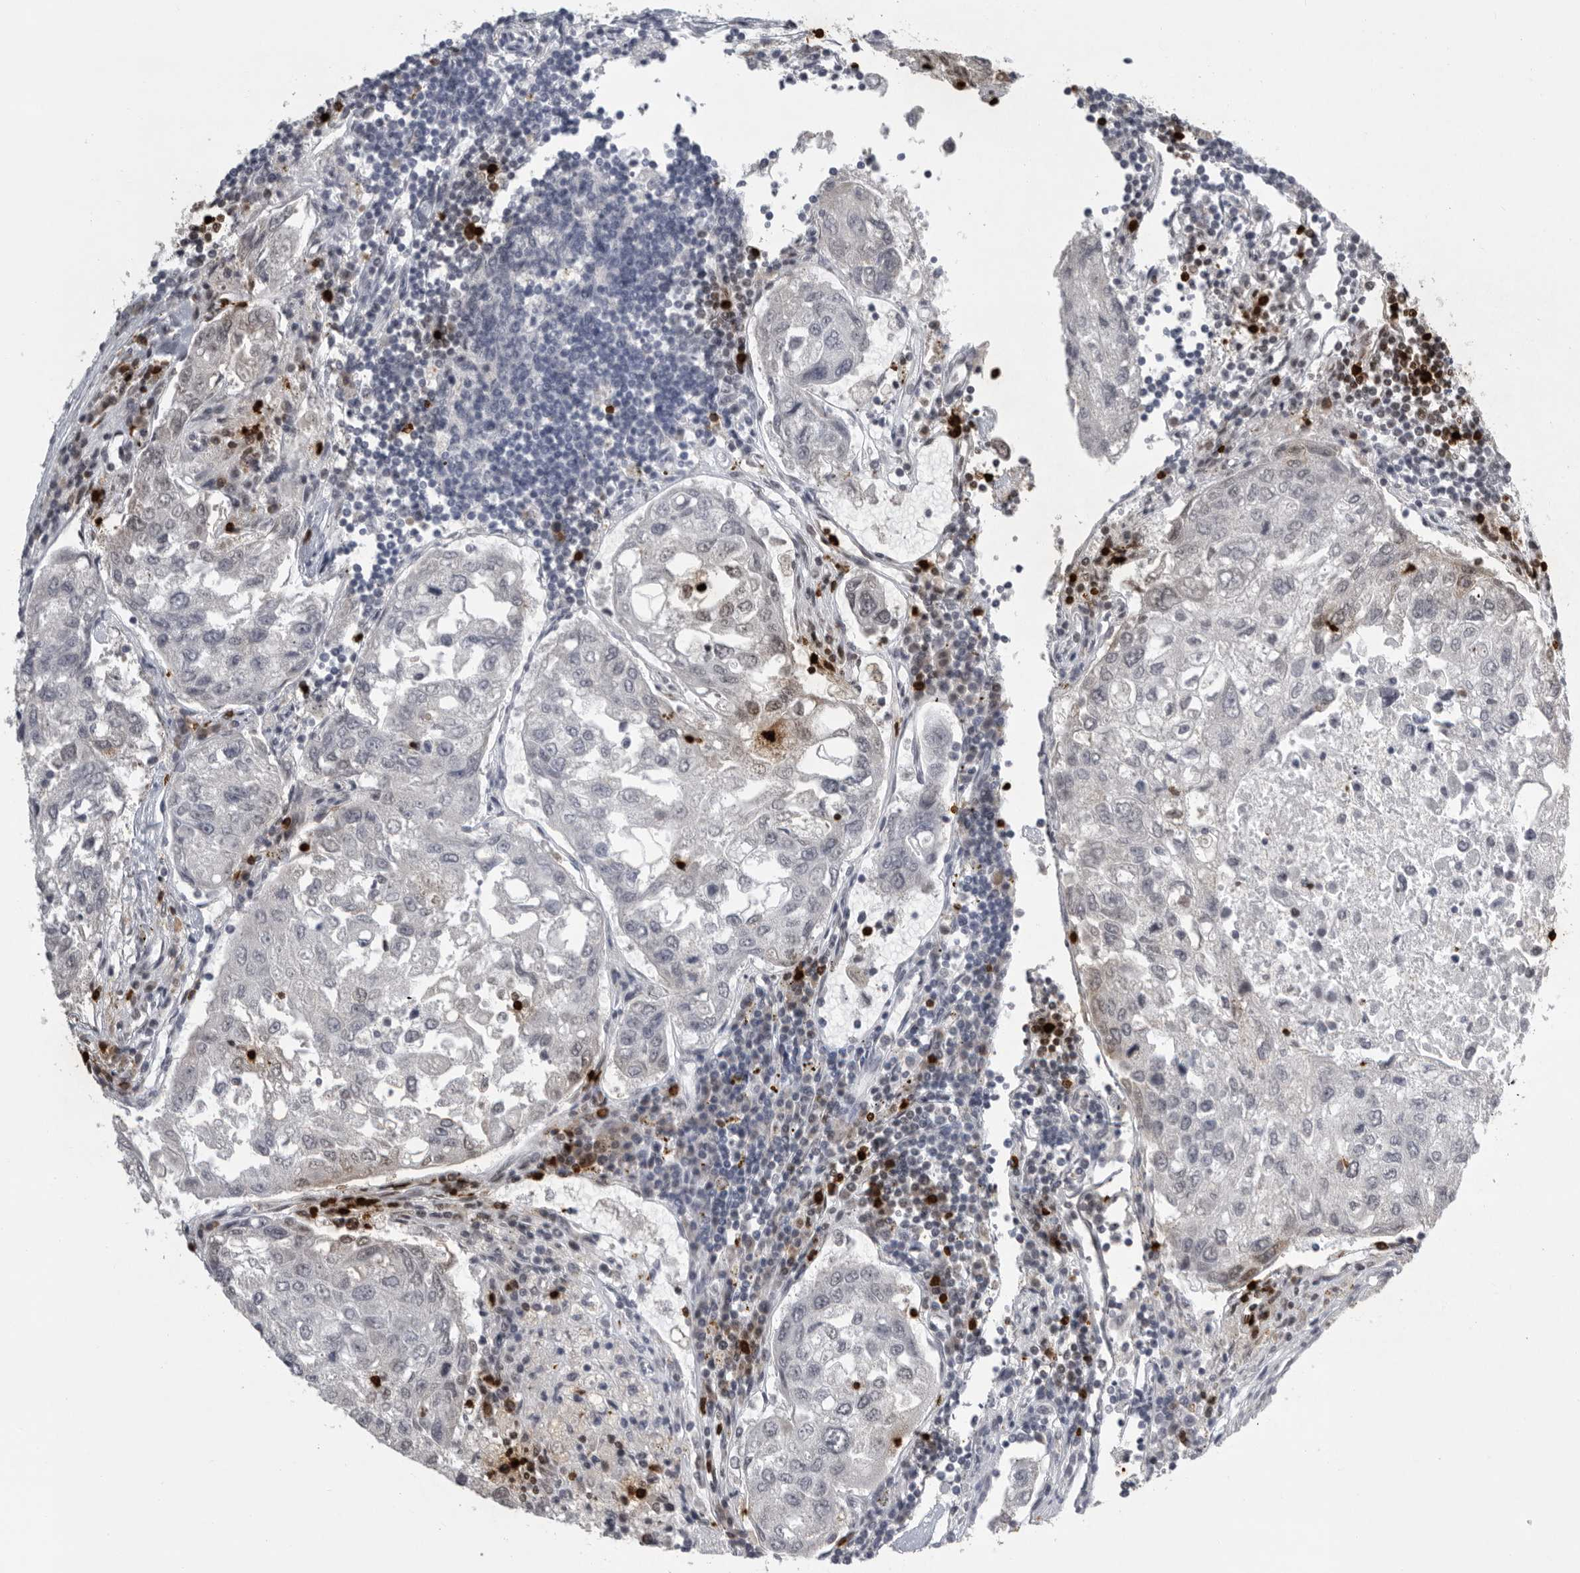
{"staining": {"intensity": "negative", "quantity": "none", "location": "none"}, "tissue": "urothelial cancer", "cell_type": "Tumor cells", "image_type": "cancer", "snomed": [{"axis": "morphology", "description": "Urothelial carcinoma, High grade"}, {"axis": "topography", "description": "Lymph node"}, {"axis": "topography", "description": "Urinary bladder"}], "caption": "Tumor cells show no significant protein expression in urothelial cancer. The staining was performed using DAB to visualize the protein expression in brown, while the nuclei were stained in blue with hematoxylin (Magnification: 20x).", "gene": "GNLY", "patient": {"sex": "male", "age": 51}}